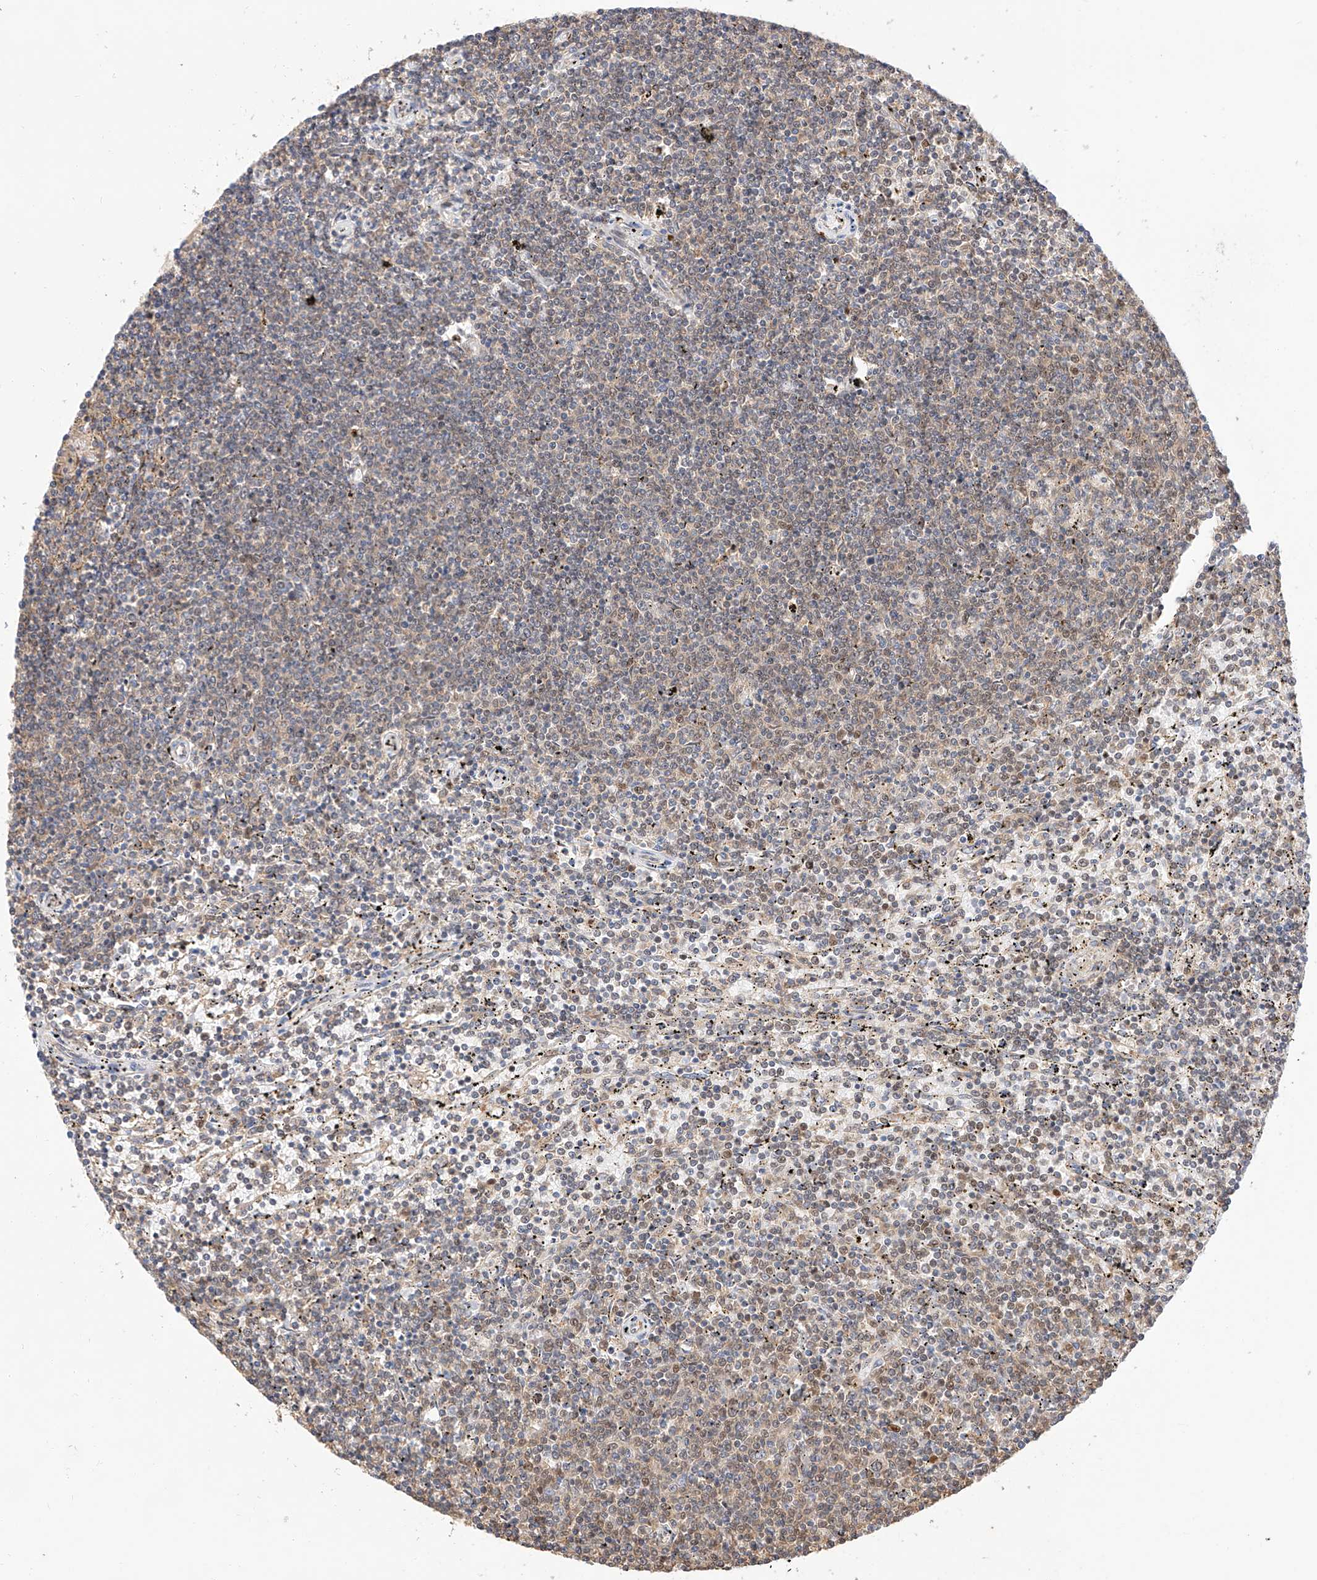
{"staining": {"intensity": "weak", "quantity": "<25%", "location": "cytoplasmic/membranous,nuclear"}, "tissue": "lymphoma", "cell_type": "Tumor cells", "image_type": "cancer", "snomed": [{"axis": "morphology", "description": "Malignant lymphoma, non-Hodgkin's type, Low grade"}, {"axis": "topography", "description": "Spleen"}], "caption": "The IHC histopathology image has no significant staining in tumor cells of malignant lymphoma, non-Hodgkin's type (low-grade) tissue.", "gene": "HDAC9", "patient": {"sex": "female", "age": 50}}